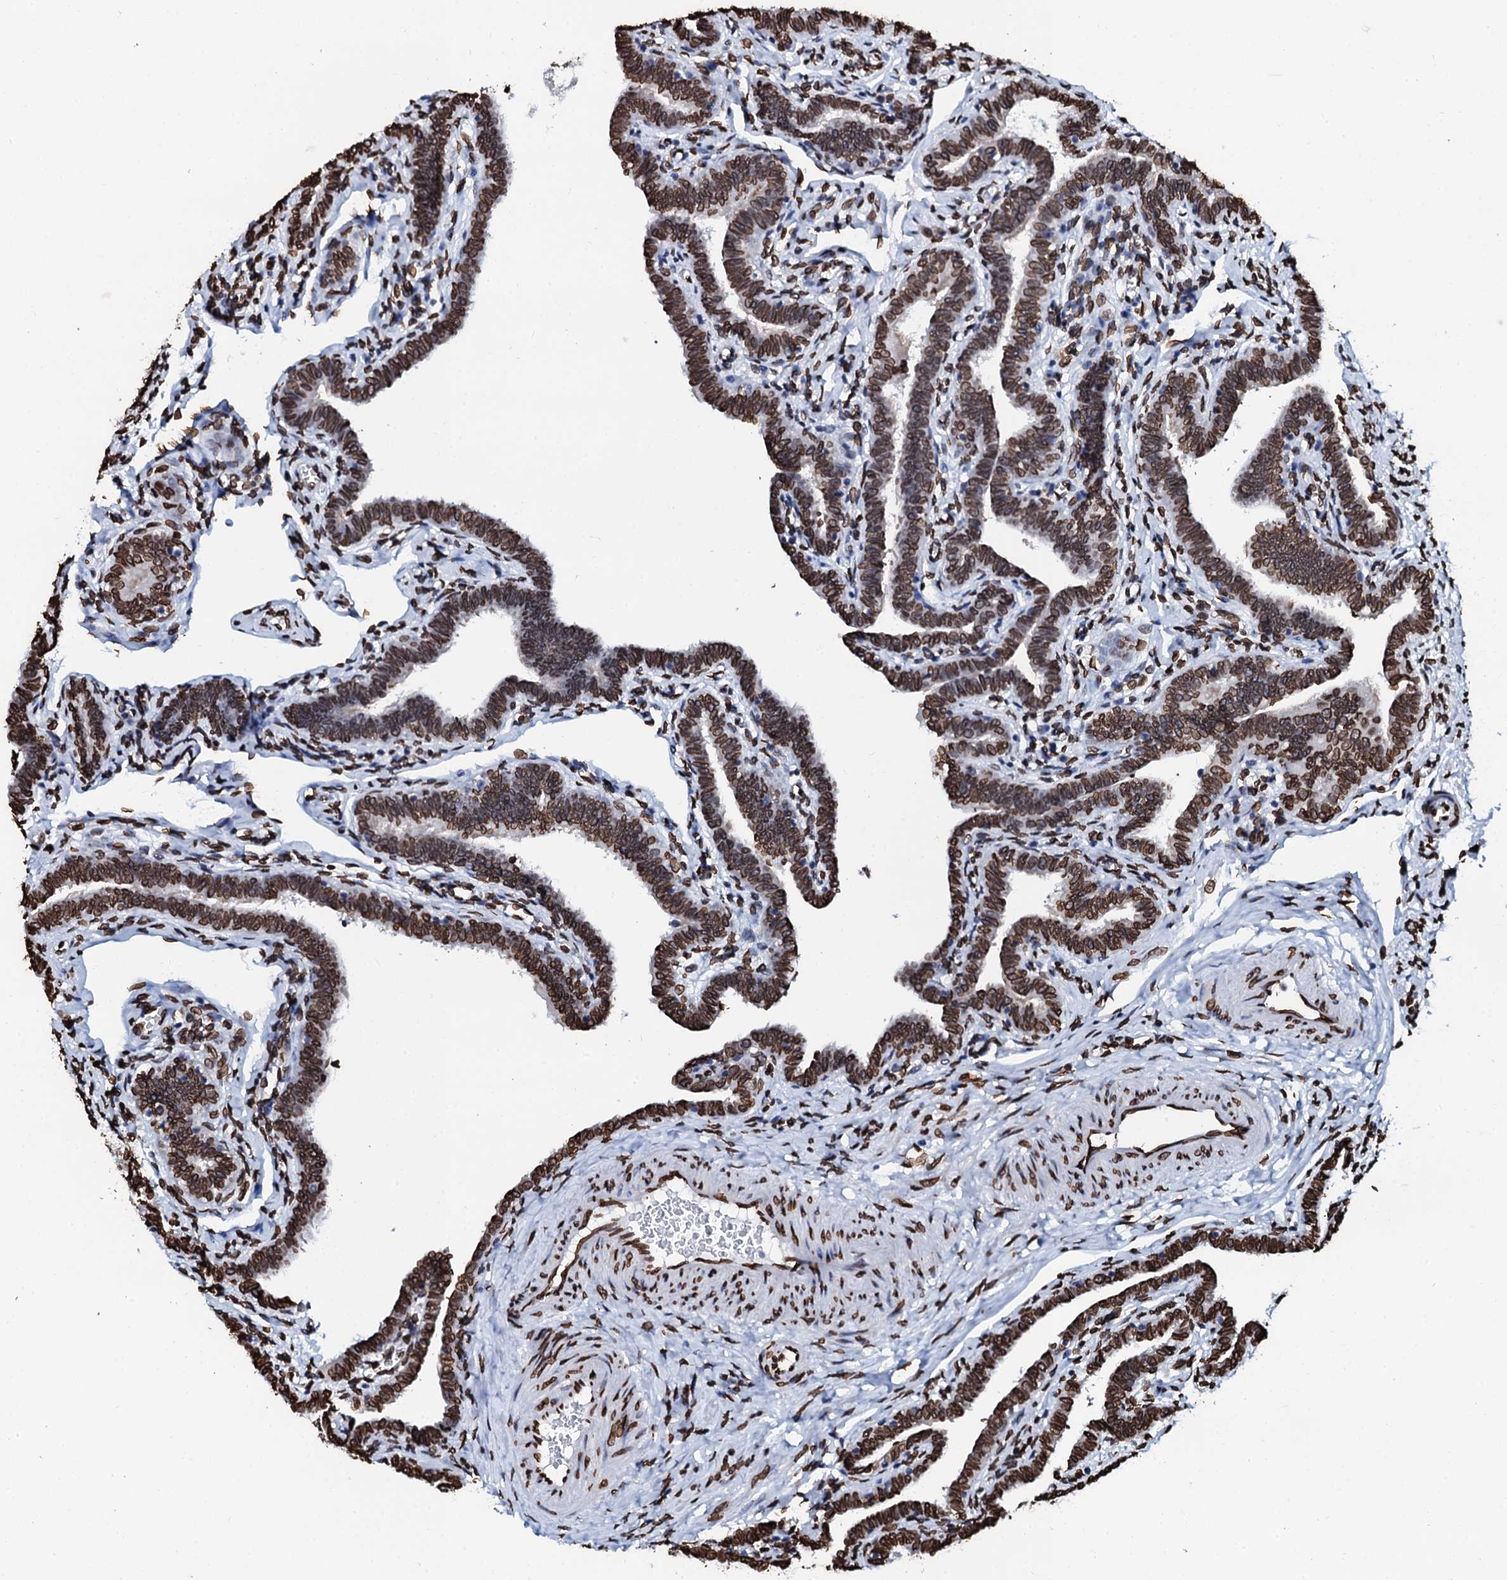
{"staining": {"intensity": "strong", "quantity": ">75%", "location": "cytoplasmic/membranous,nuclear"}, "tissue": "fallopian tube", "cell_type": "Glandular cells", "image_type": "normal", "snomed": [{"axis": "morphology", "description": "Normal tissue, NOS"}, {"axis": "topography", "description": "Fallopian tube"}], "caption": "Immunohistochemical staining of benign human fallopian tube displays >75% levels of strong cytoplasmic/membranous,nuclear protein positivity in about >75% of glandular cells.", "gene": "KATNAL2", "patient": {"sex": "female", "age": 36}}